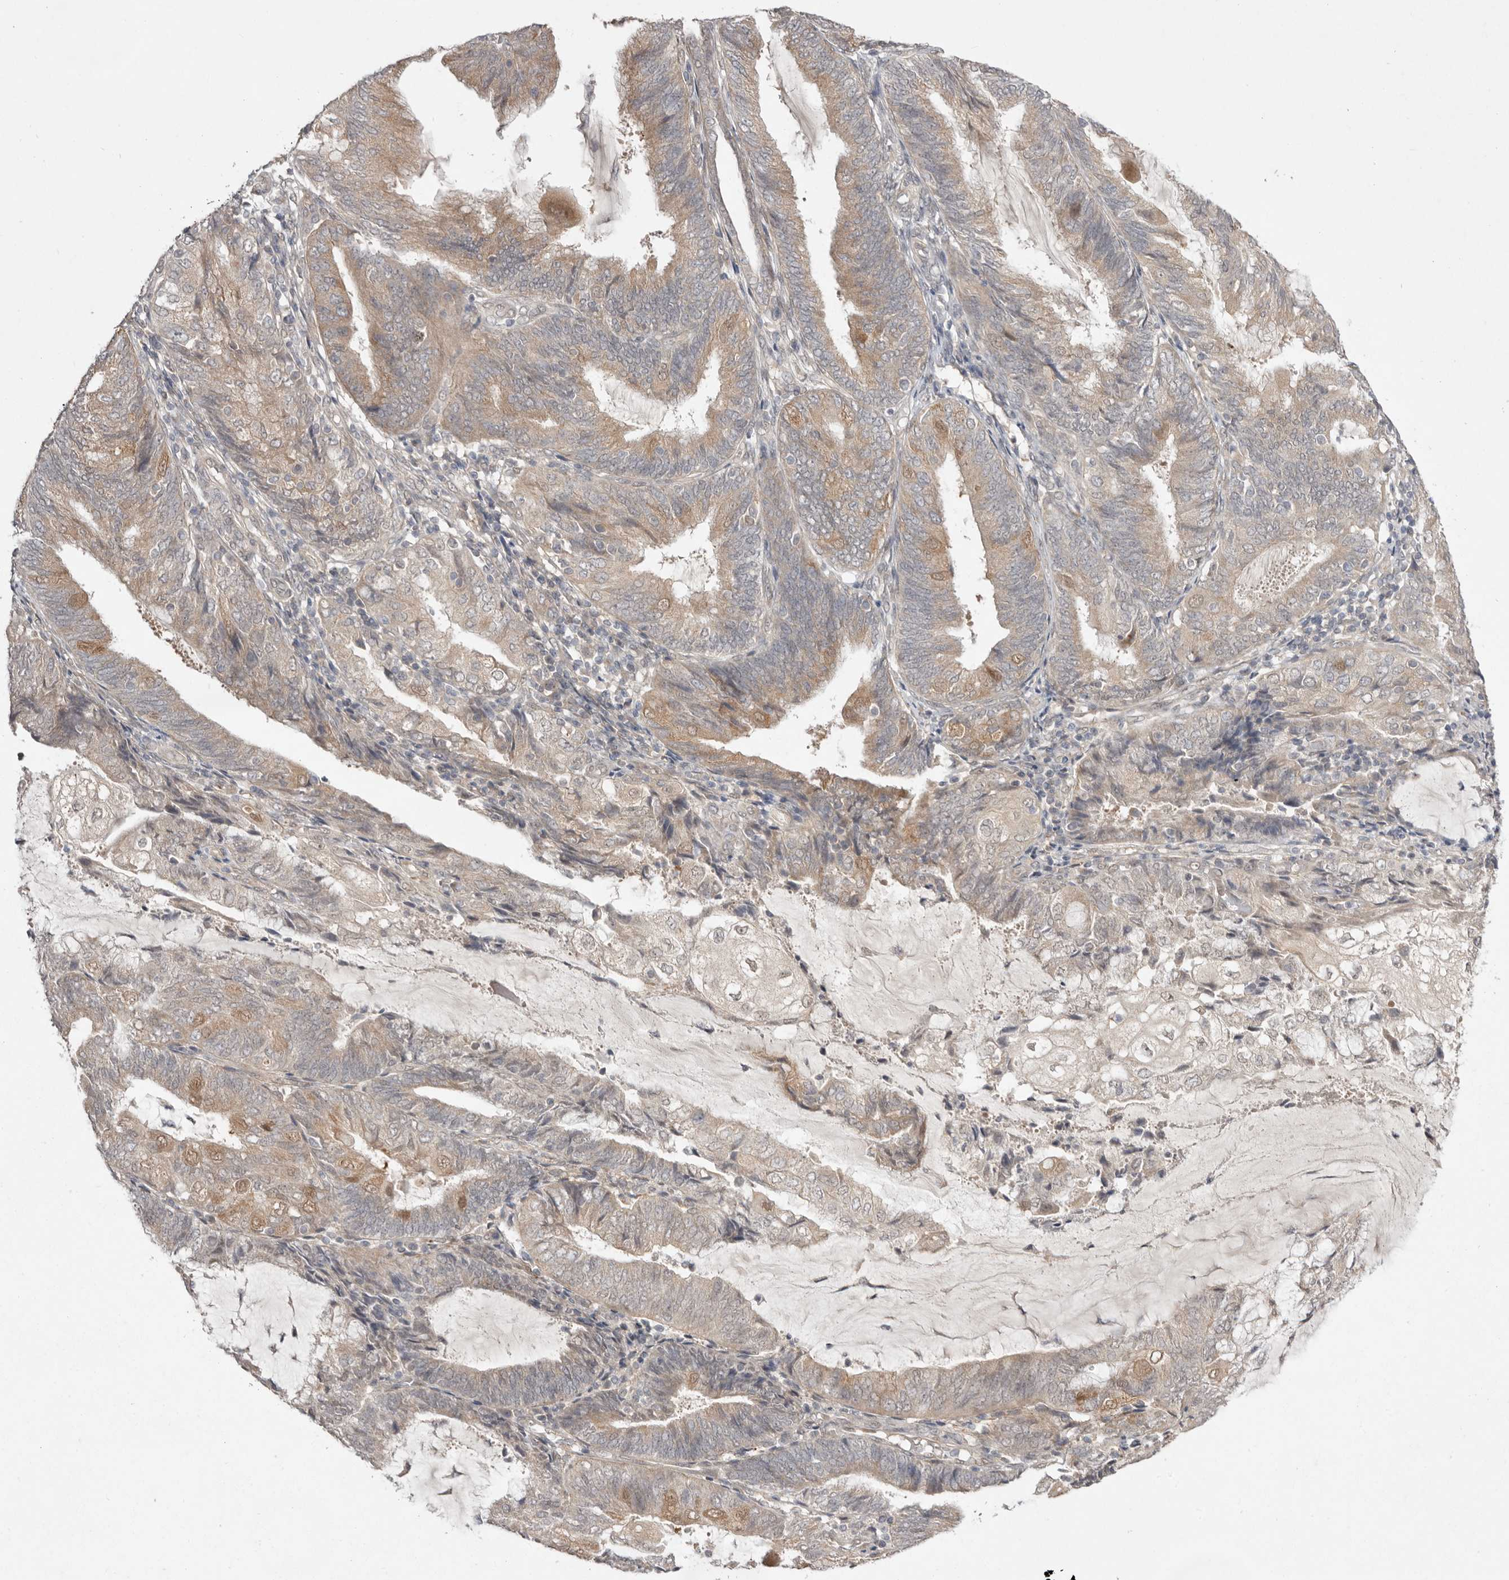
{"staining": {"intensity": "moderate", "quantity": "25%-75%", "location": "cytoplasmic/membranous"}, "tissue": "endometrial cancer", "cell_type": "Tumor cells", "image_type": "cancer", "snomed": [{"axis": "morphology", "description": "Adenocarcinoma, NOS"}, {"axis": "topography", "description": "Endometrium"}], "caption": "Endometrial cancer was stained to show a protein in brown. There is medium levels of moderate cytoplasmic/membranous expression in about 25%-75% of tumor cells.", "gene": "NSUN4", "patient": {"sex": "female", "age": 81}}